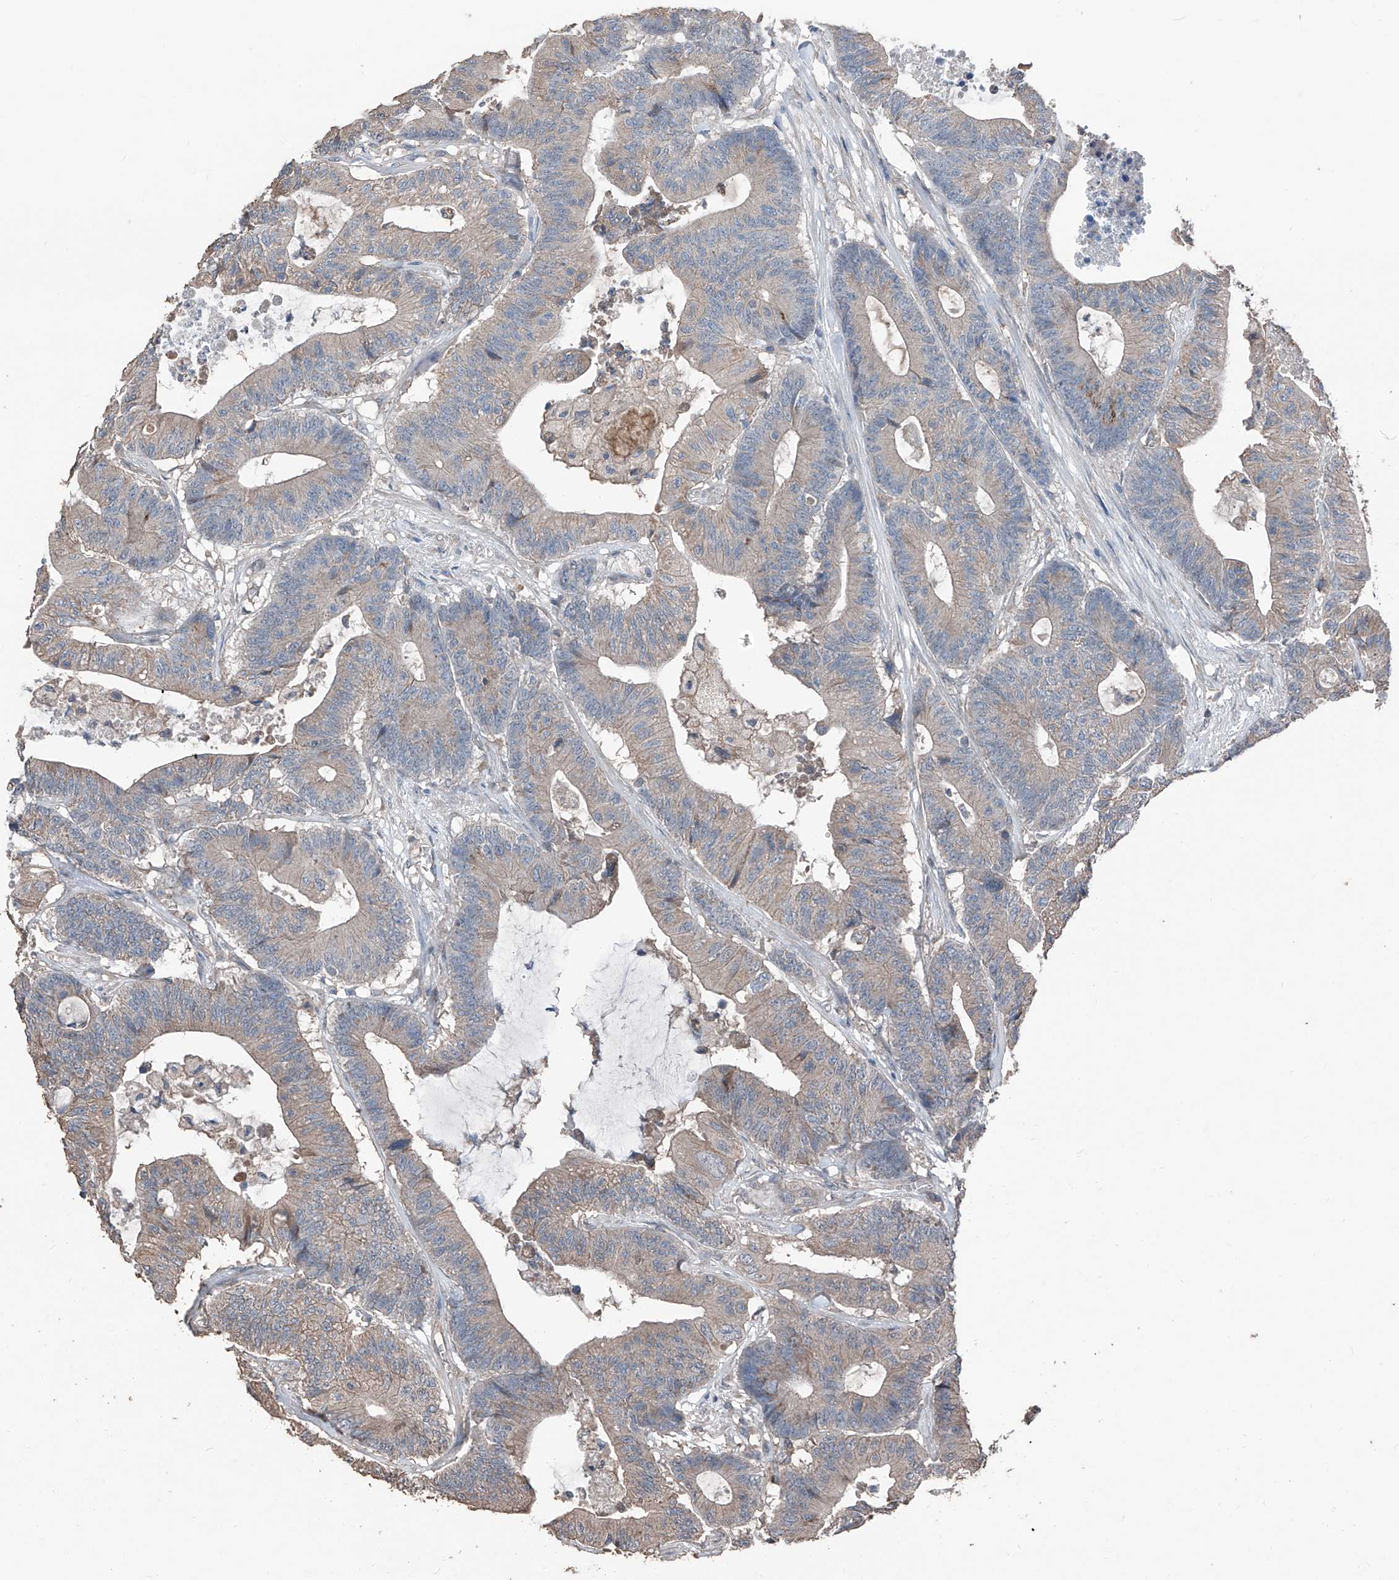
{"staining": {"intensity": "weak", "quantity": "25%-75%", "location": "cytoplasmic/membranous"}, "tissue": "colorectal cancer", "cell_type": "Tumor cells", "image_type": "cancer", "snomed": [{"axis": "morphology", "description": "Adenocarcinoma, NOS"}, {"axis": "topography", "description": "Colon"}], "caption": "Immunohistochemistry (DAB (3,3'-diaminobenzidine)) staining of human adenocarcinoma (colorectal) shows weak cytoplasmic/membranous protein positivity in about 25%-75% of tumor cells. The protein of interest is stained brown, and the nuclei are stained in blue (DAB IHC with brightfield microscopy, high magnification).", "gene": "MAMLD1", "patient": {"sex": "female", "age": 84}}